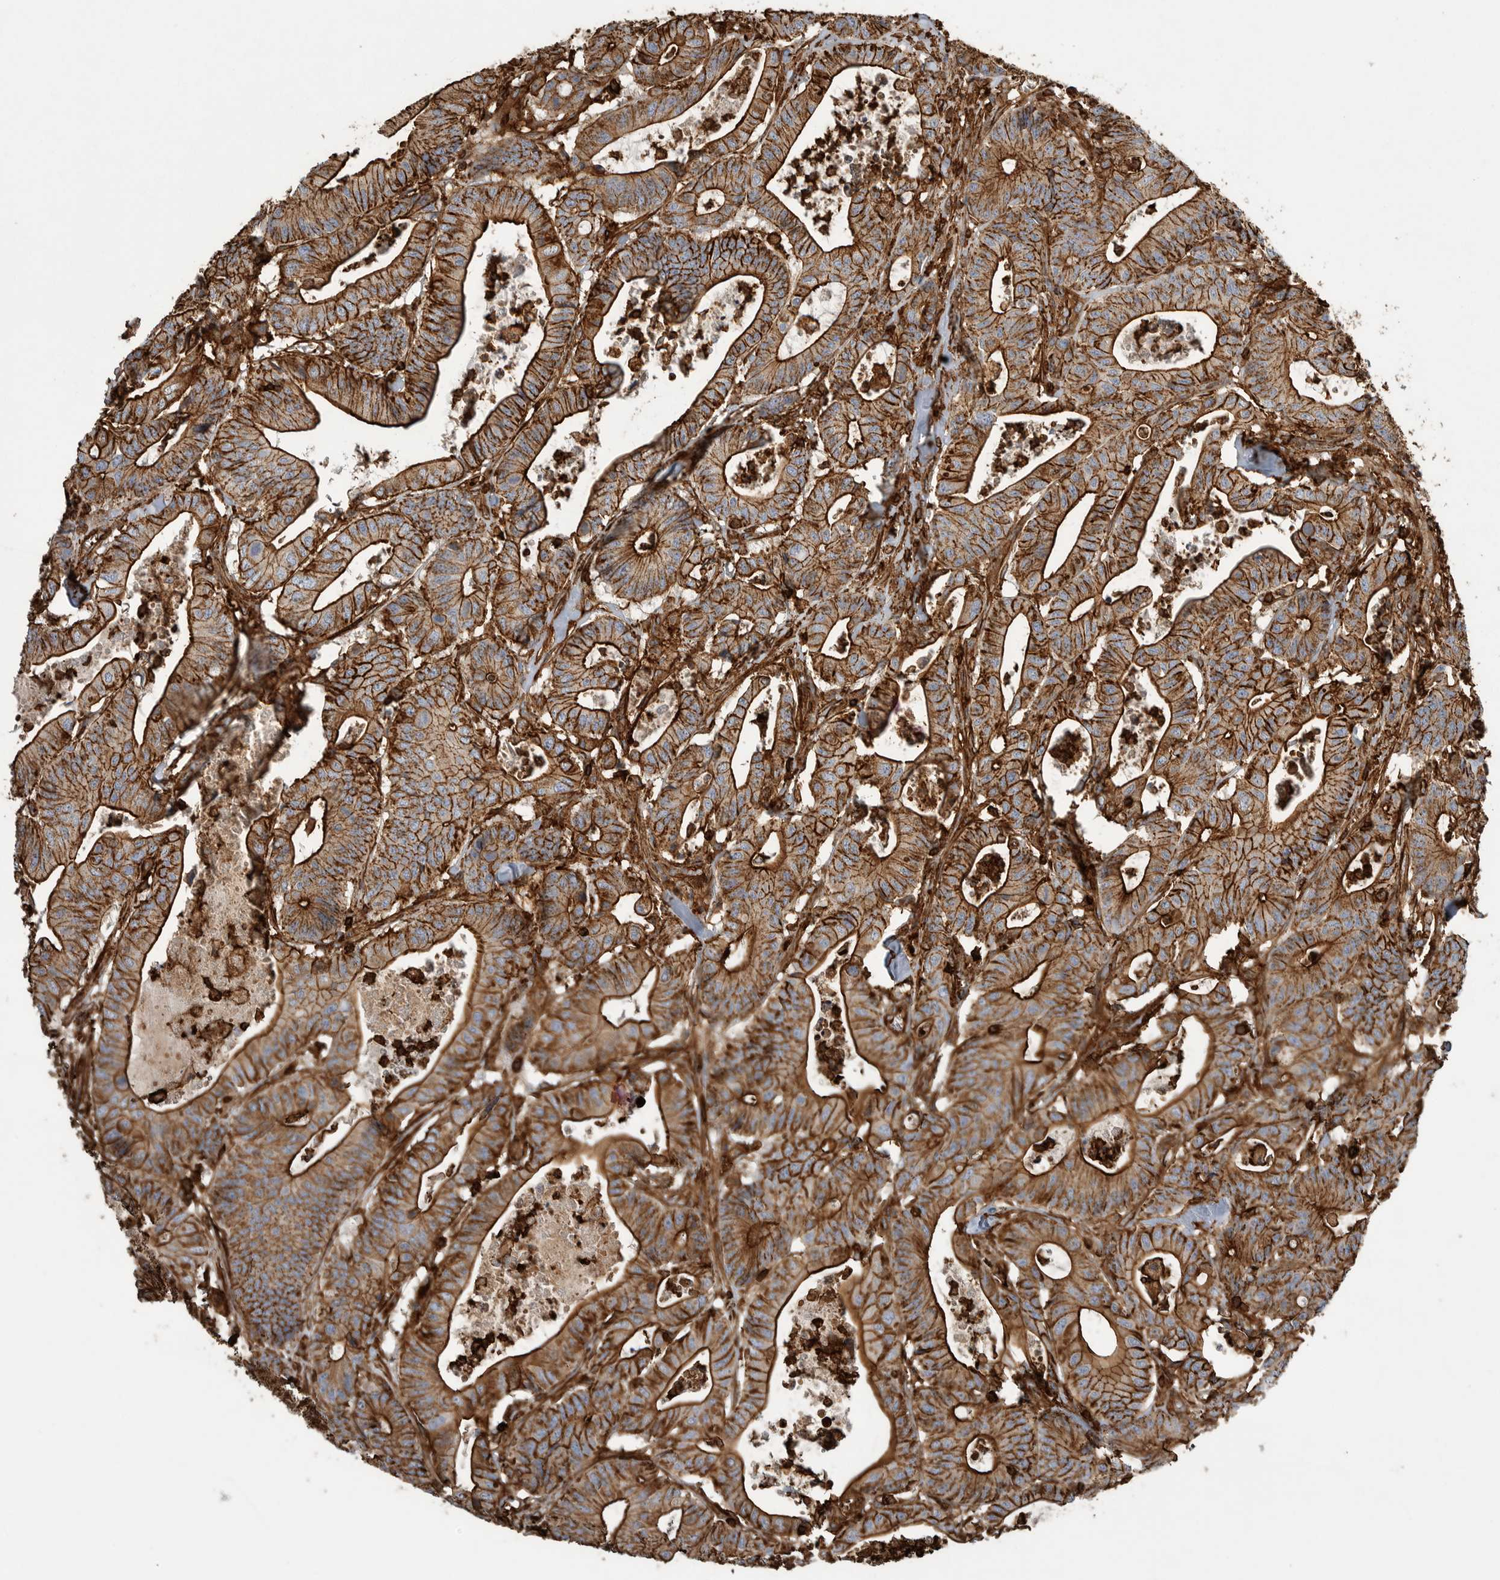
{"staining": {"intensity": "strong", "quantity": ">75%", "location": "cytoplasmic/membranous"}, "tissue": "colorectal cancer", "cell_type": "Tumor cells", "image_type": "cancer", "snomed": [{"axis": "morphology", "description": "Adenocarcinoma, NOS"}, {"axis": "topography", "description": "Colon"}], "caption": "Protein staining by IHC demonstrates strong cytoplasmic/membranous staining in approximately >75% of tumor cells in colorectal cancer (adenocarcinoma).", "gene": "GPER1", "patient": {"sex": "female", "age": 84}}